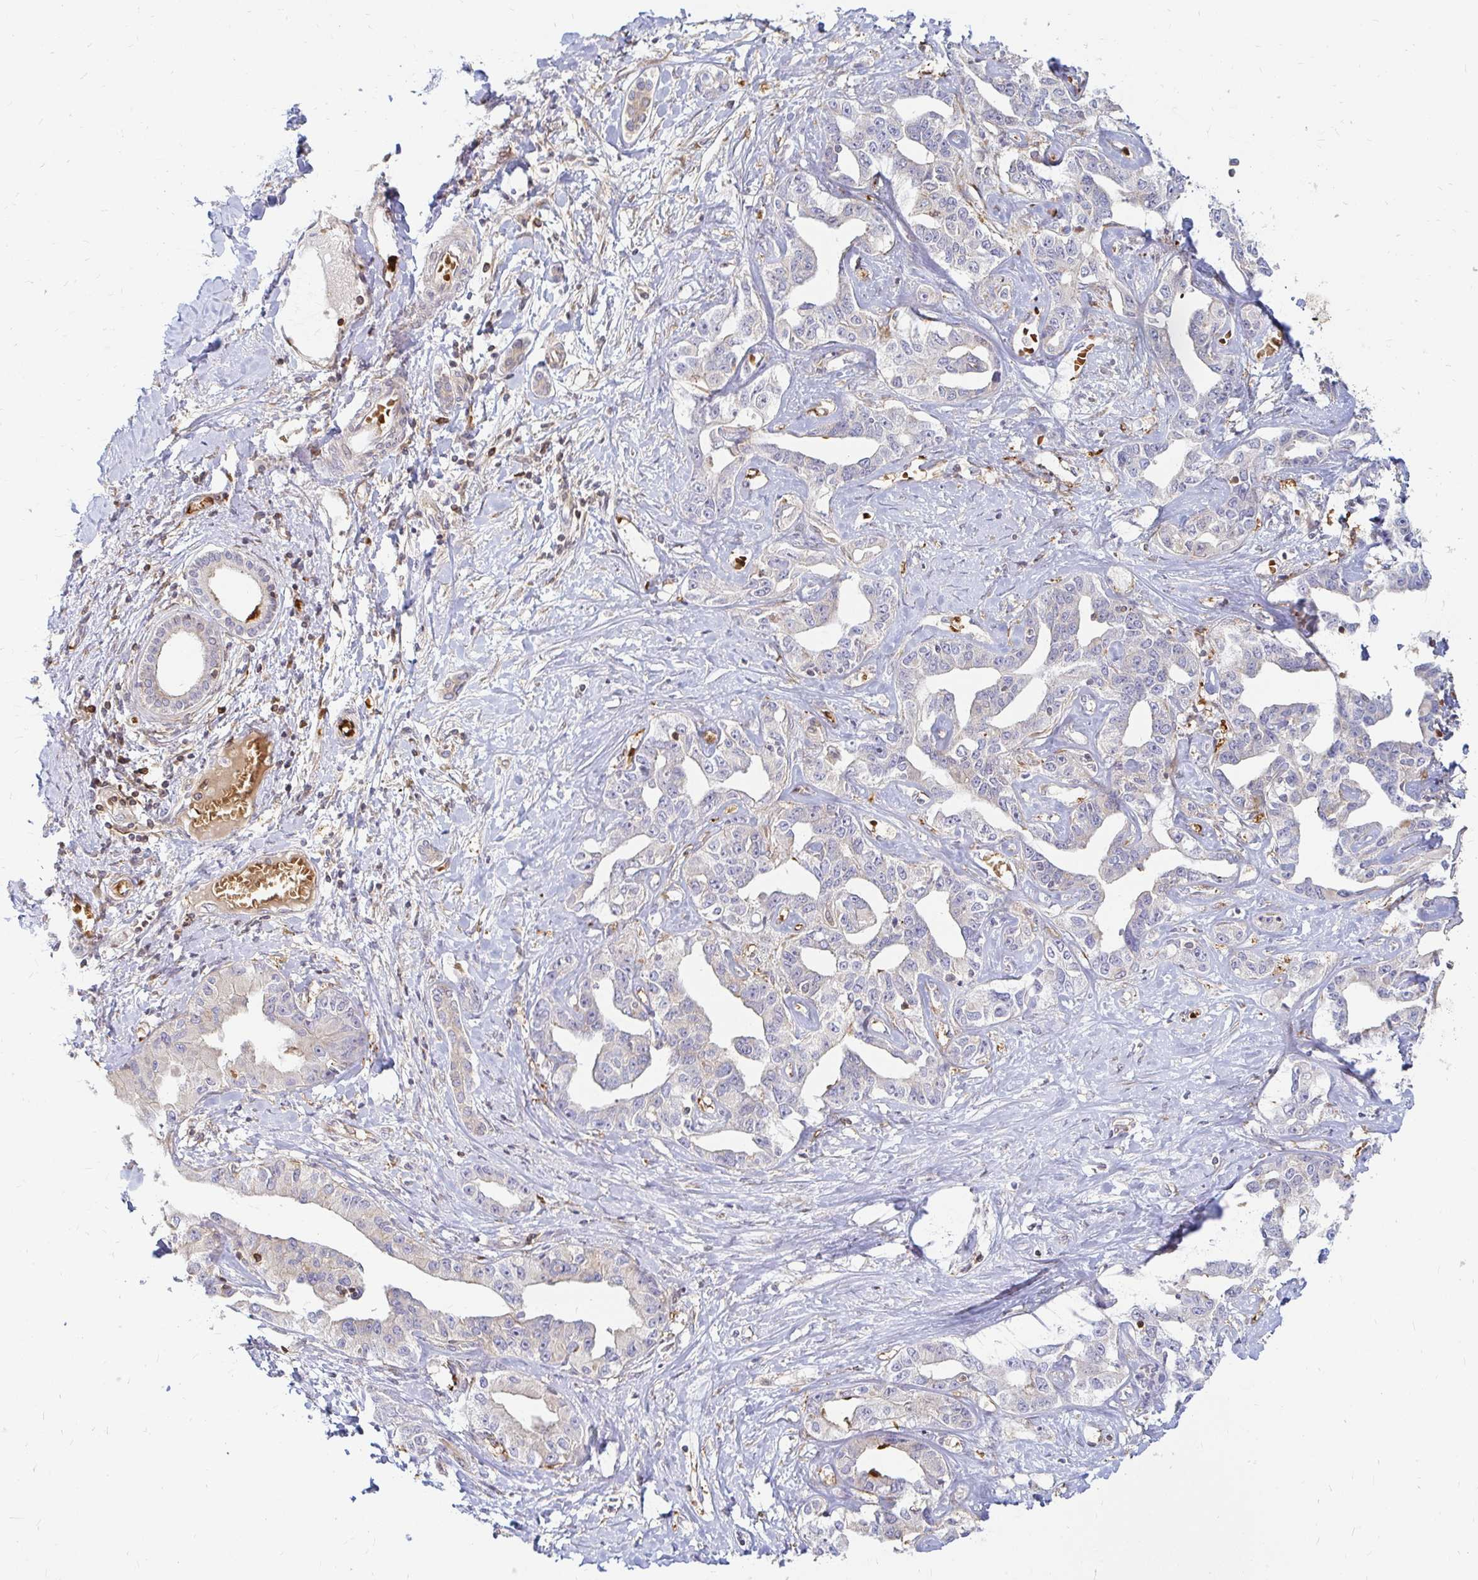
{"staining": {"intensity": "negative", "quantity": "none", "location": "none"}, "tissue": "liver cancer", "cell_type": "Tumor cells", "image_type": "cancer", "snomed": [{"axis": "morphology", "description": "Cholangiocarcinoma"}, {"axis": "topography", "description": "Liver"}], "caption": "DAB immunohistochemical staining of human liver cancer (cholangiocarcinoma) reveals no significant expression in tumor cells.", "gene": "CAST", "patient": {"sex": "male", "age": 59}}